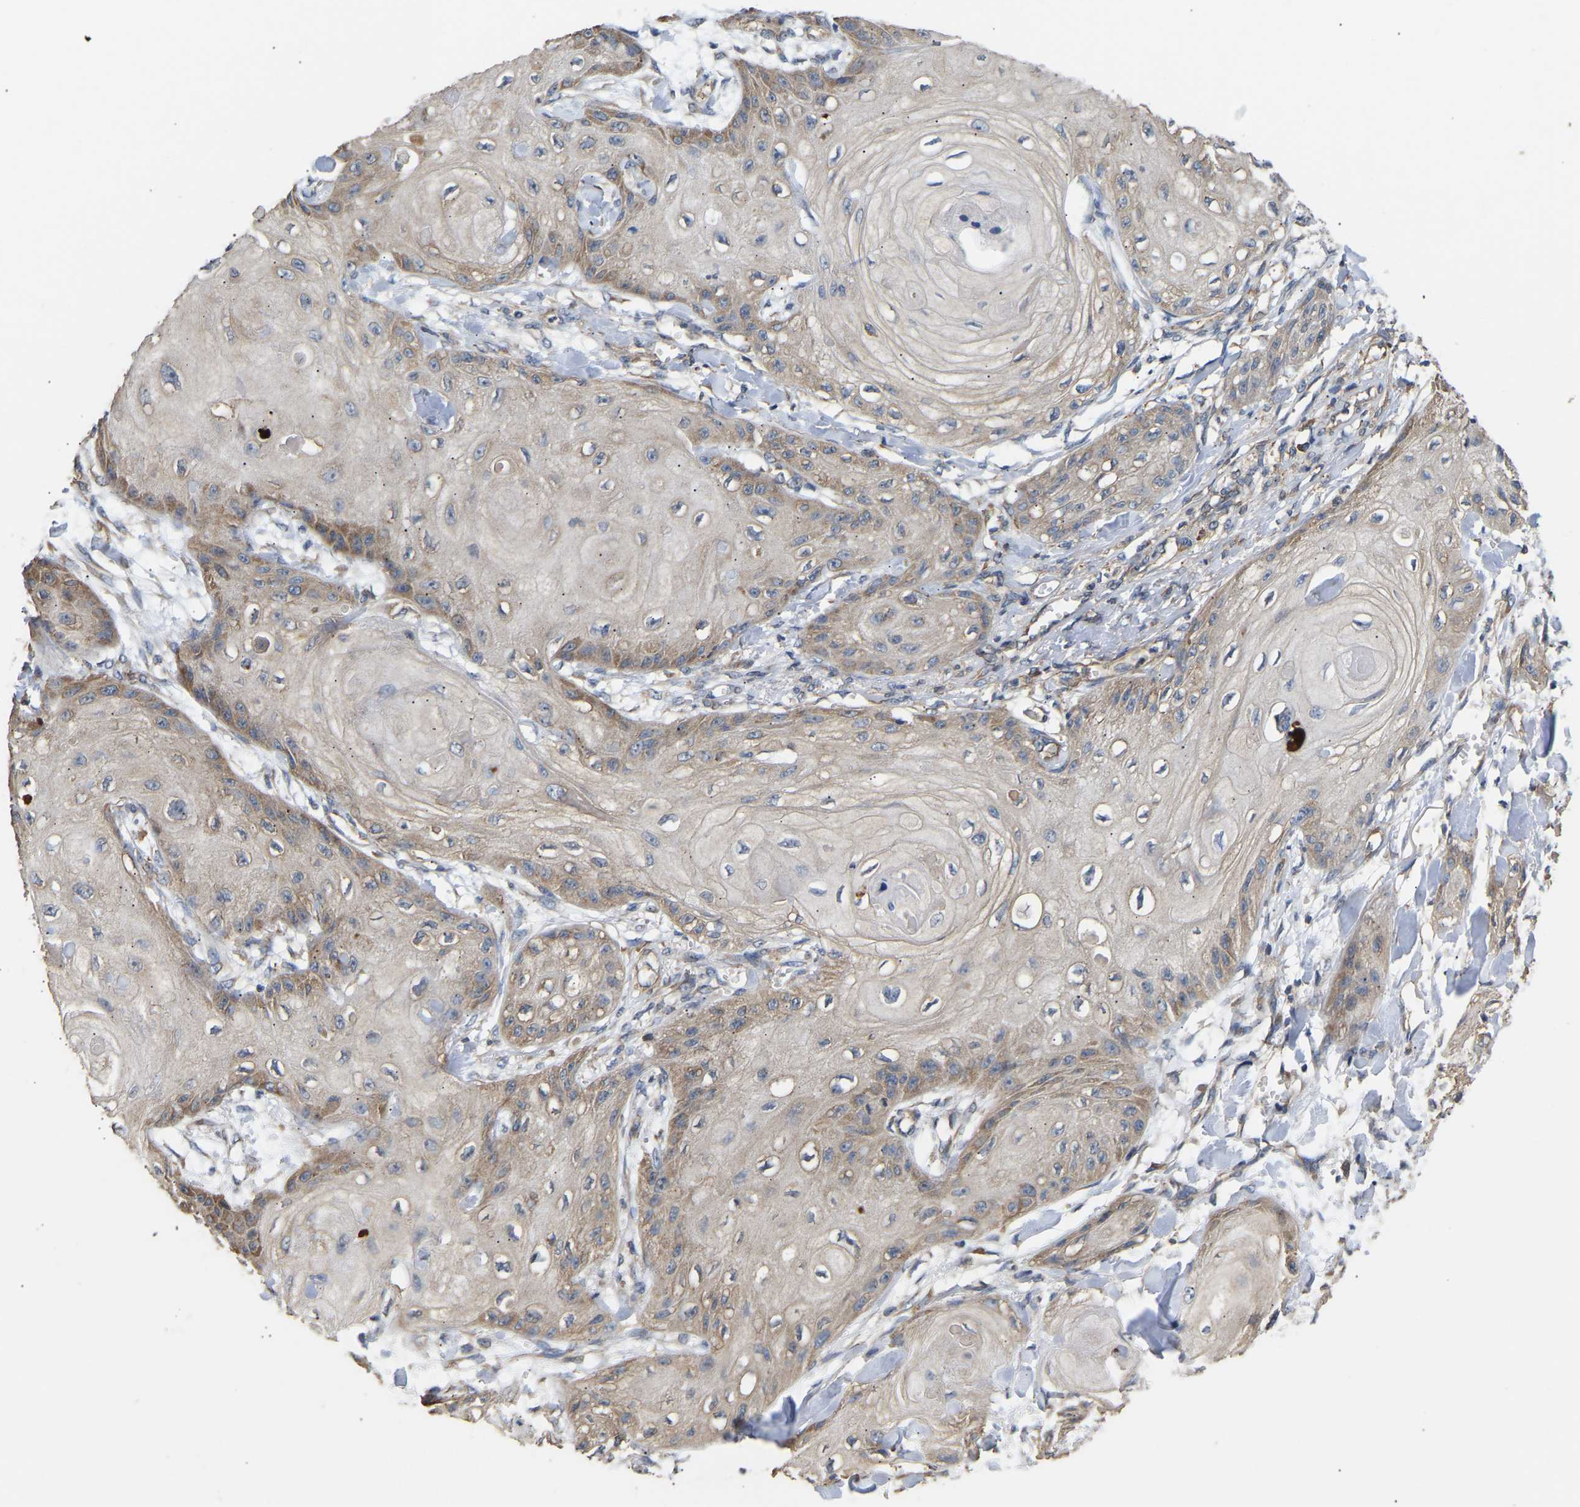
{"staining": {"intensity": "moderate", "quantity": "25%-75%", "location": "cytoplasmic/membranous"}, "tissue": "skin cancer", "cell_type": "Tumor cells", "image_type": "cancer", "snomed": [{"axis": "morphology", "description": "Squamous cell carcinoma, NOS"}, {"axis": "topography", "description": "Skin"}], "caption": "Protein staining demonstrates moderate cytoplasmic/membranous expression in about 25%-75% of tumor cells in squamous cell carcinoma (skin).", "gene": "AIMP2", "patient": {"sex": "male", "age": 74}}